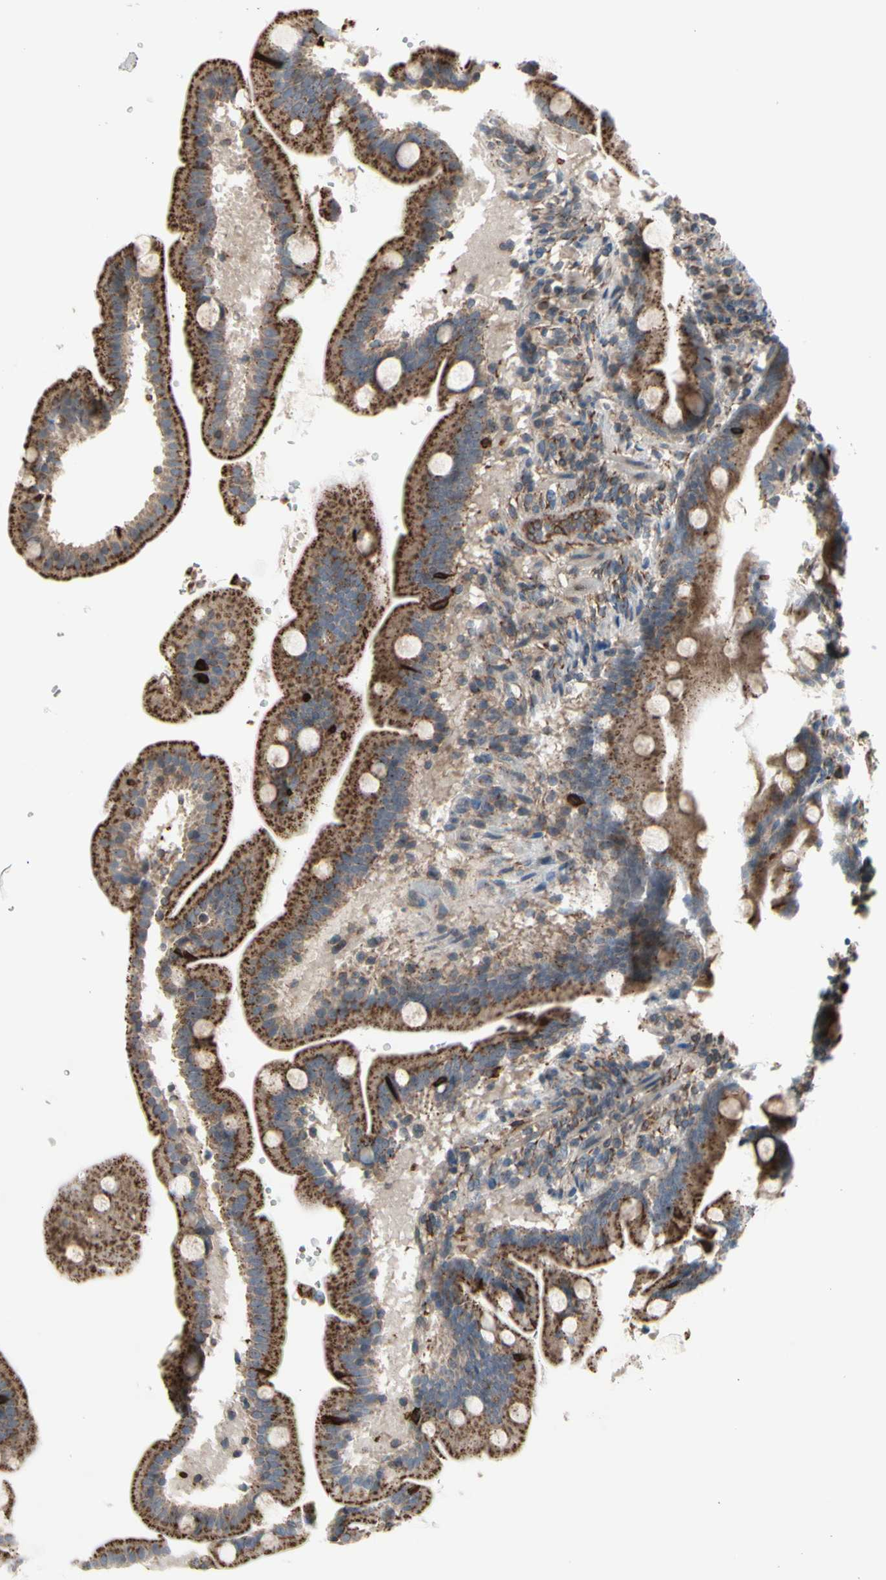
{"staining": {"intensity": "strong", "quantity": ">75%", "location": "cytoplasmic/membranous"}, "tissue": "duodenum", "cell_type": "Glandular cells", "image_type": "normal", "snomed": [{"axis": "morphology", "description": "Normal tissue, NOS"}, {"axis": "topography", "description": "Duodenum"}], "caption": "Protein analysis of unremarkable duodenum demonstrates strong cytoplasmic/membranous positivity in approximately >75% of glandular cells.", "gene": "SLC39A9", "patient": {"sex": "male", "age": 54}}